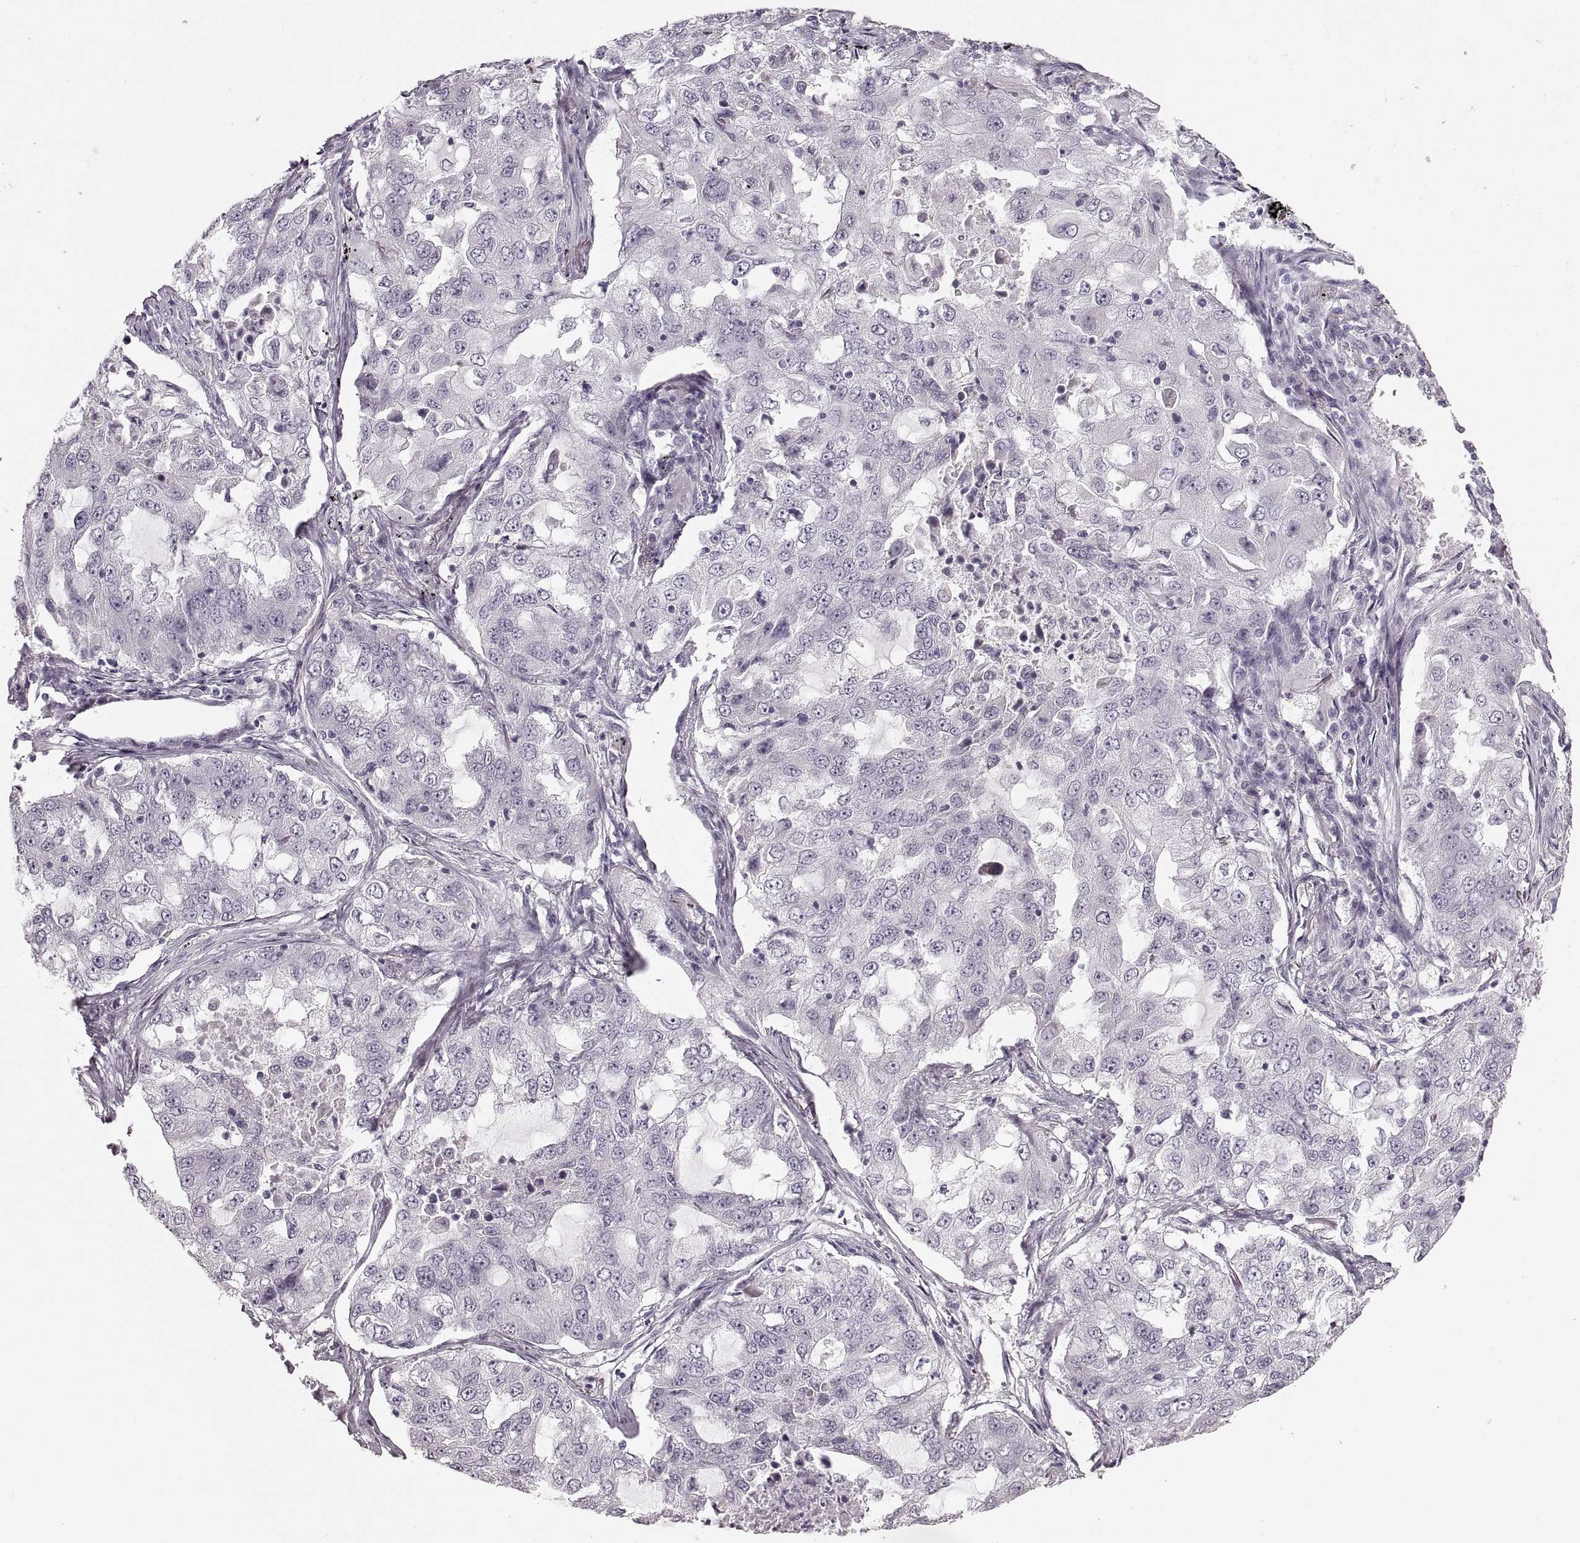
{"staining": {"intensity": "negative", "quantity": "none", "location": "none"}, "tissue": "lung cancer", "cell_type": "Tumor cells", "image_type": "cancer", "snomed": [{"axis": "morphology", "description": "Adenocarcinoma, NOS"}, {"axis": "topography", "description": "Lung"}], "caption": "High power microscopy micrograph of an immunohistochemistry photomicrograph of lung adenocarcinoma, revealing no significant positivity in tumor cells. Brightfield microscopy of IHC stained with DAB (brown) and hematoxylin (blue), captured at high magnification.", "gene": "CNTN1", "patient": {"sex": "female", "age": 61}}